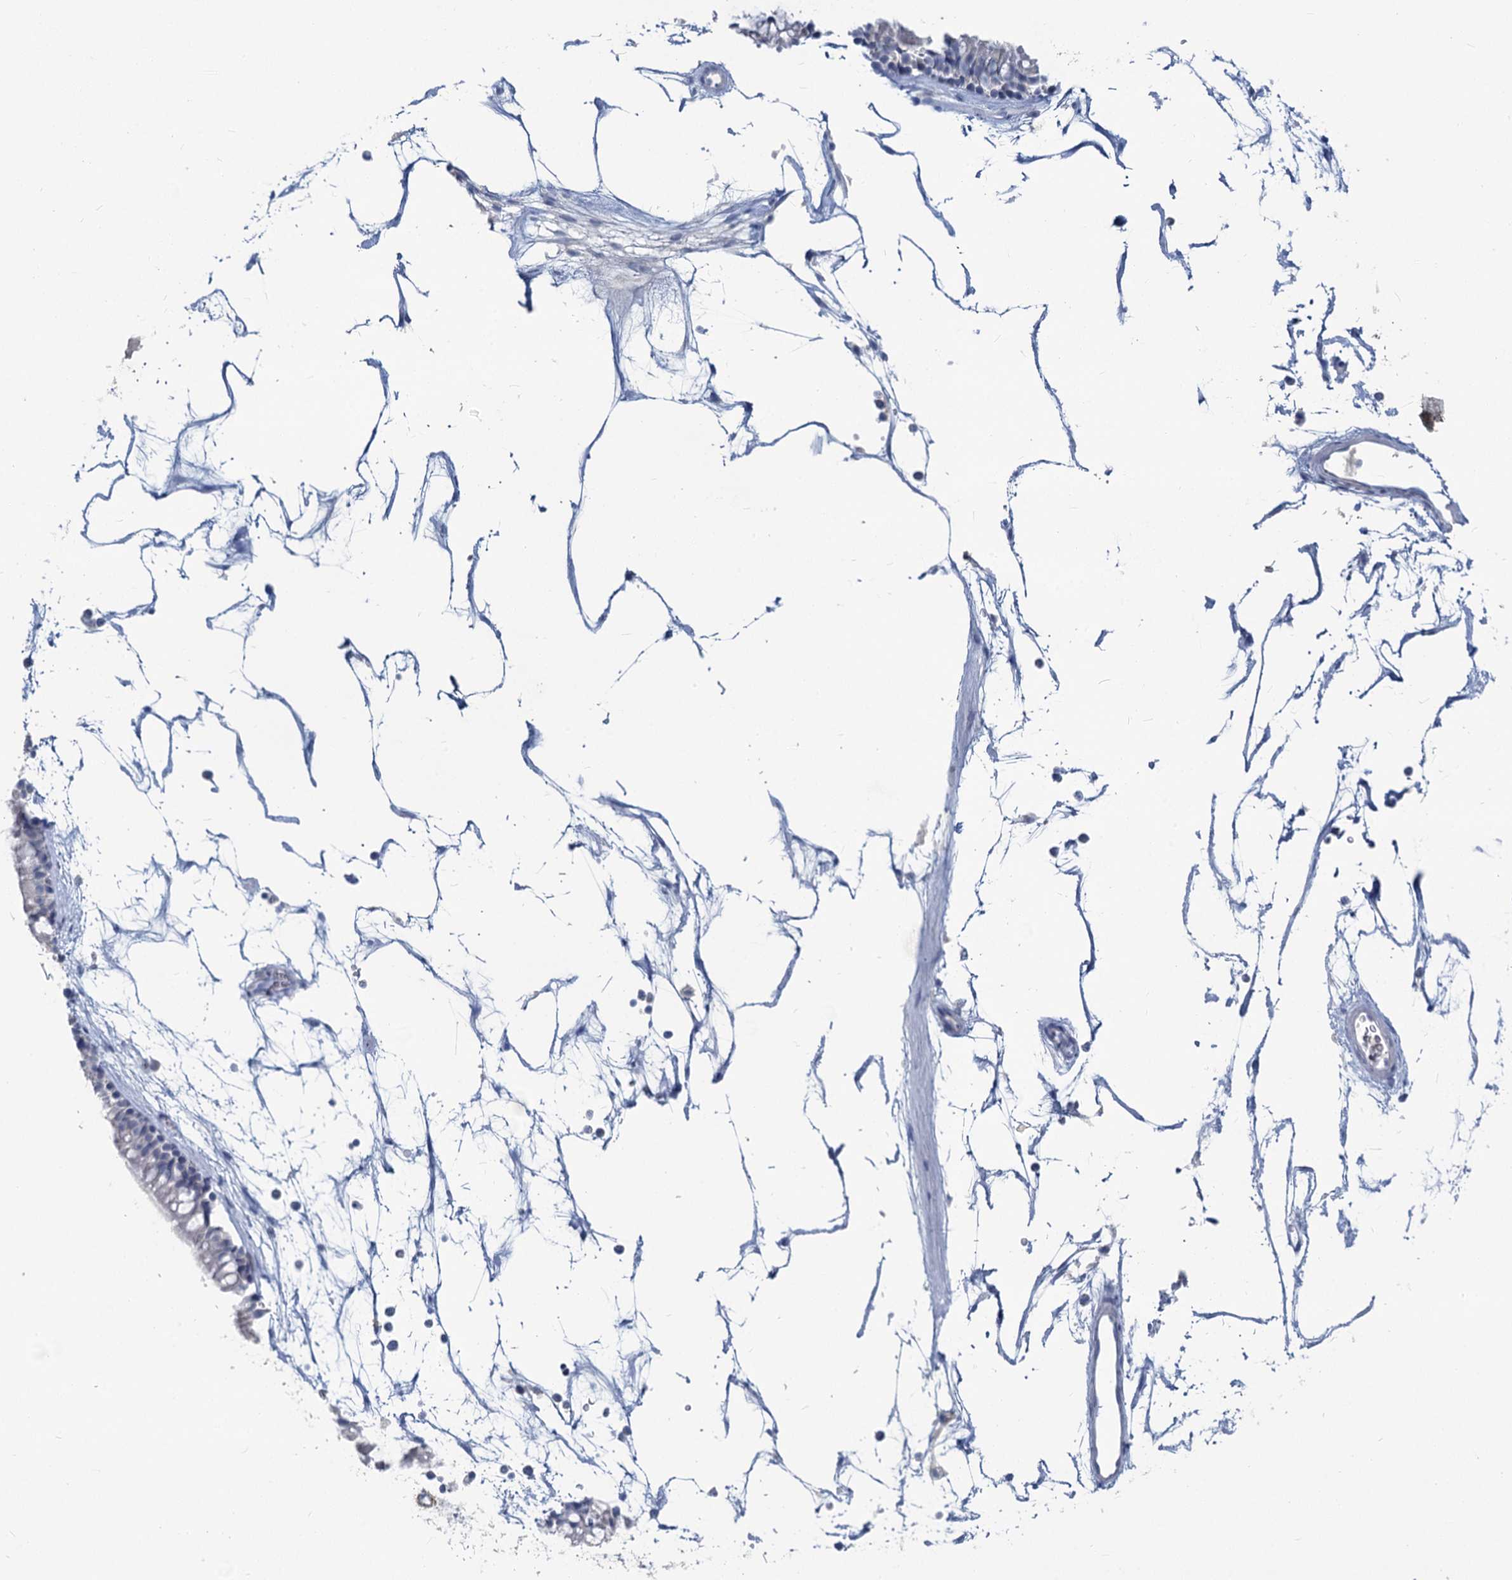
{"staining": {"intensity": "negative", "quantity": "none", "location": "none"}, "tissue": "nasopharynx", "cell_type": "Respiratory epithelial cells", "image_type": "normal", "snomed": [{"axis": "morphology", "description": "Normal tissue, NOS"}, {"axis": "topography", "description": "Nasopharynx"}], "caption": "Immunohistochemical staining of benign human nasopharynx displays no significant staining in respiratory epithelial cells.", "gene": "CHGA", "patient": {"sex": "male", "age": 64}}